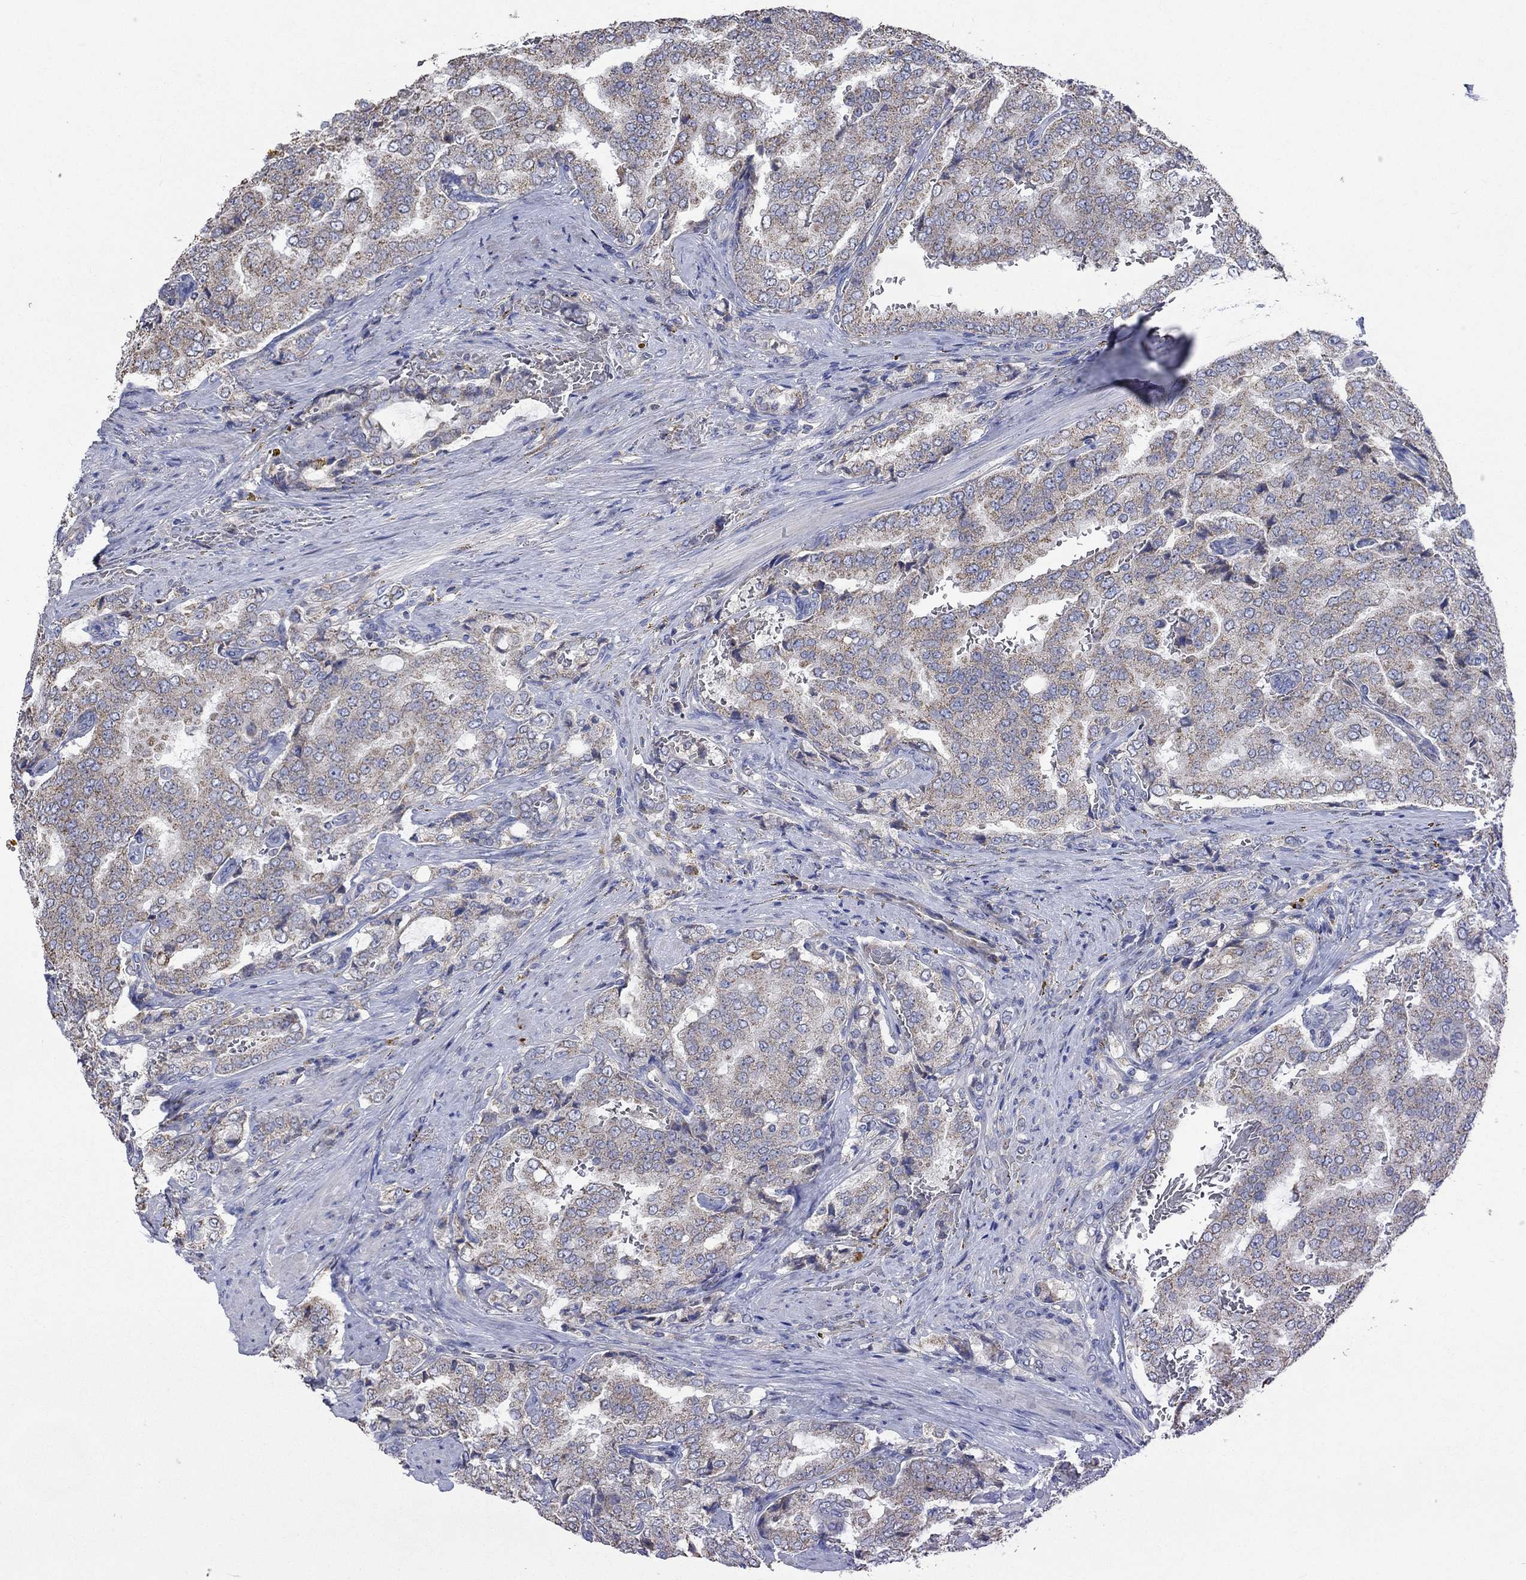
{"staining": {"intensity": "weak", "quantity": "<25%", "location": "cytoplasmic/membranous"}, "tissue": "prostate cancer", "cell_type": "Tumor cells", "image_type": "cancer", "snomed": [{"axis": "morphology", "description": "Adenocarcinoma, NOS"}, {"axis": "topography", "description": "Prostate"}], "caption": "Immunohistochemical staining of human adenocarcinoma (prostate) demonstrates no significant positivity in tumor cells.", "gene": "UGT8", "patient": {"sex": "male", "age": 65}}